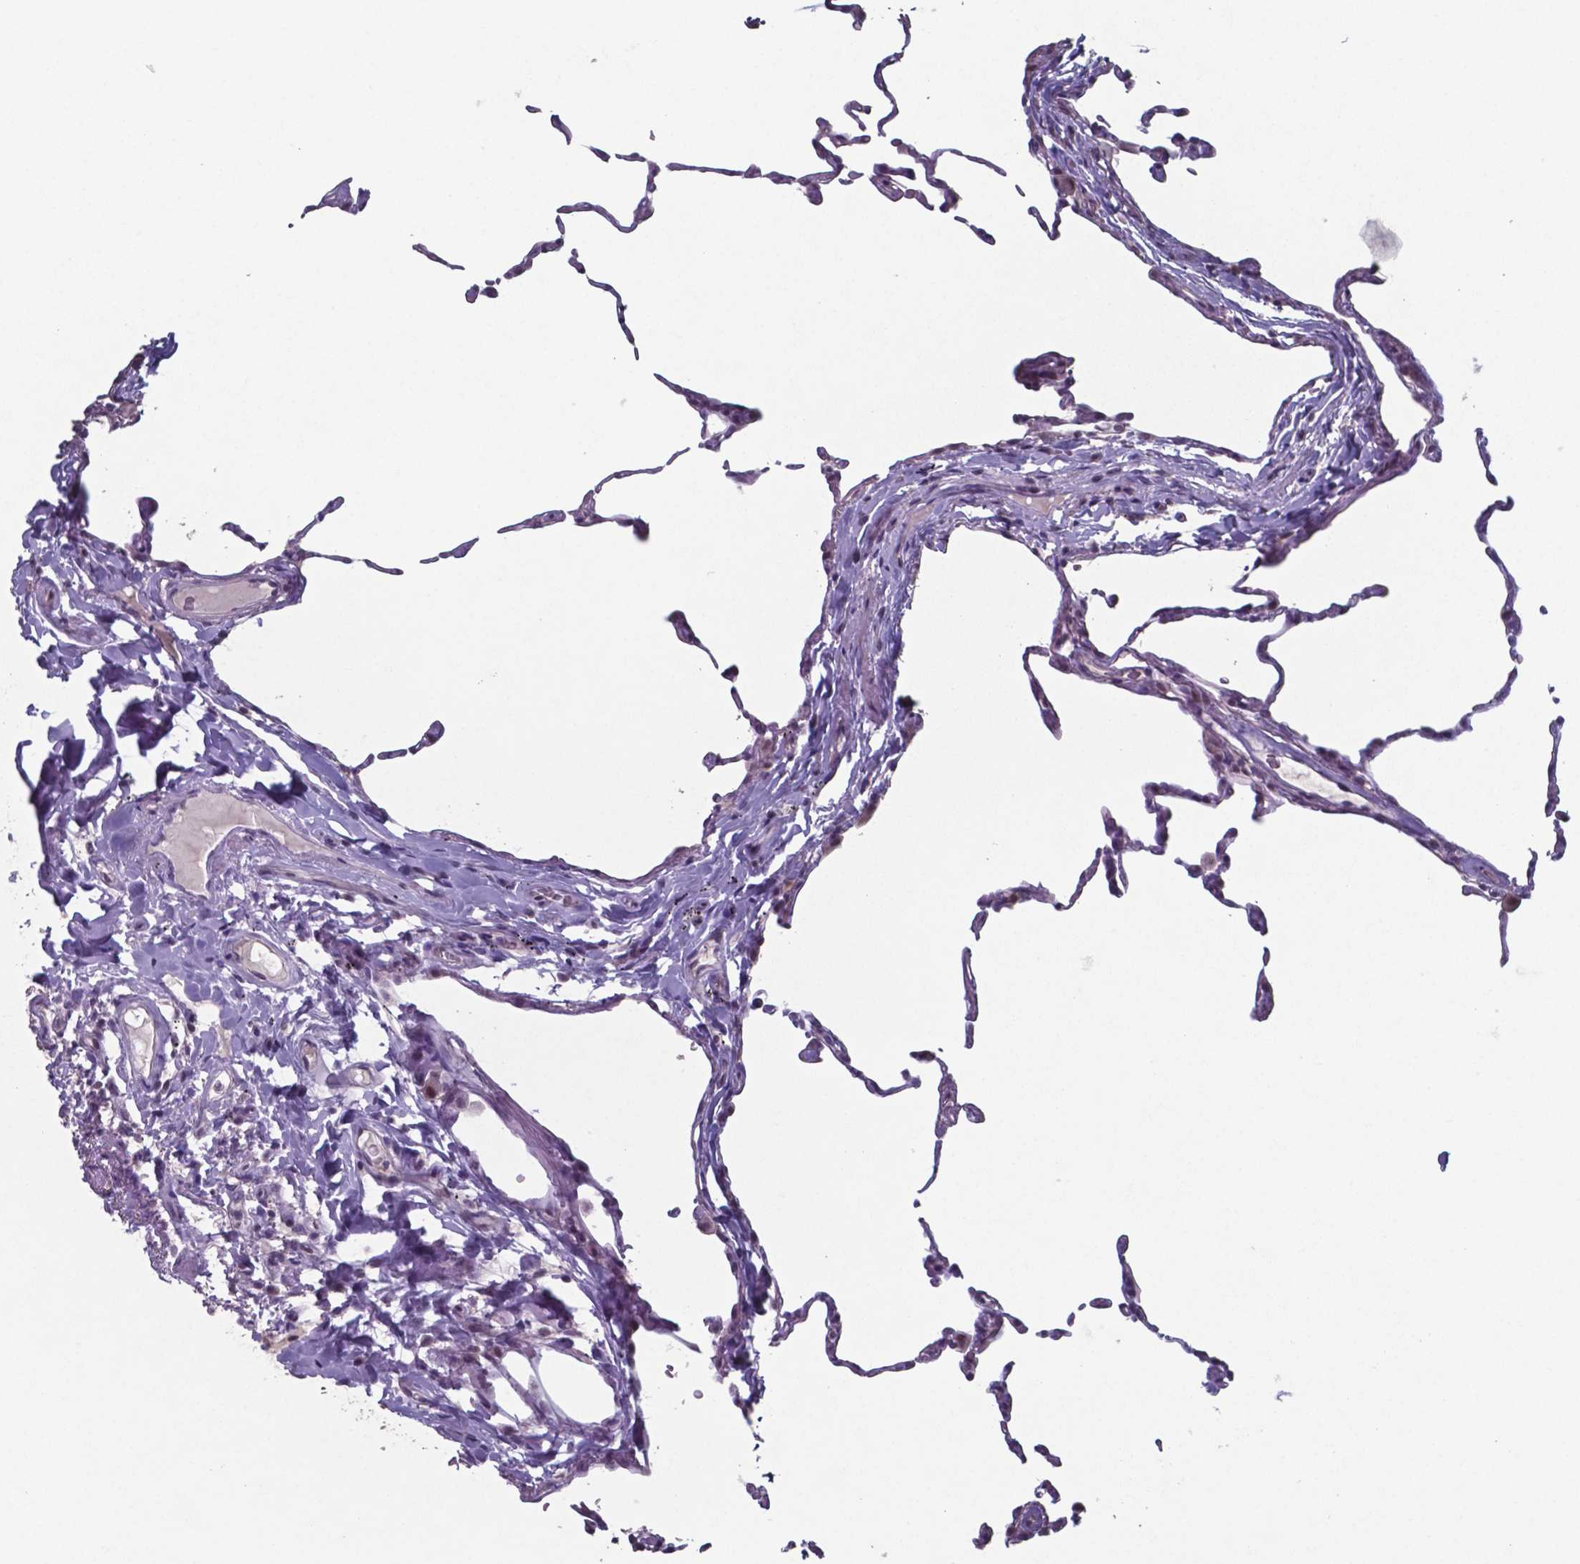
{"staining": {"intensity": "negative", "quantity": "none", "location": "none"}, "tissue": "lung", "cell_type": "Alveolar cells", "image_type": "normal", "snomed": [{"axis": "morphology", "description": "Normal tissue, NOS"}, {"axis": "topography", "description": "Lung"}], "caption": "A micrograph of human lung is negative for staining in alveolar cells. (DAB (3,3'-diaminobenzidine) immunohistochemistry visualized using brightfield microscopy, high magnification).", "gene": "TDP2", "patient": {"sex": "female", "age": 57}}